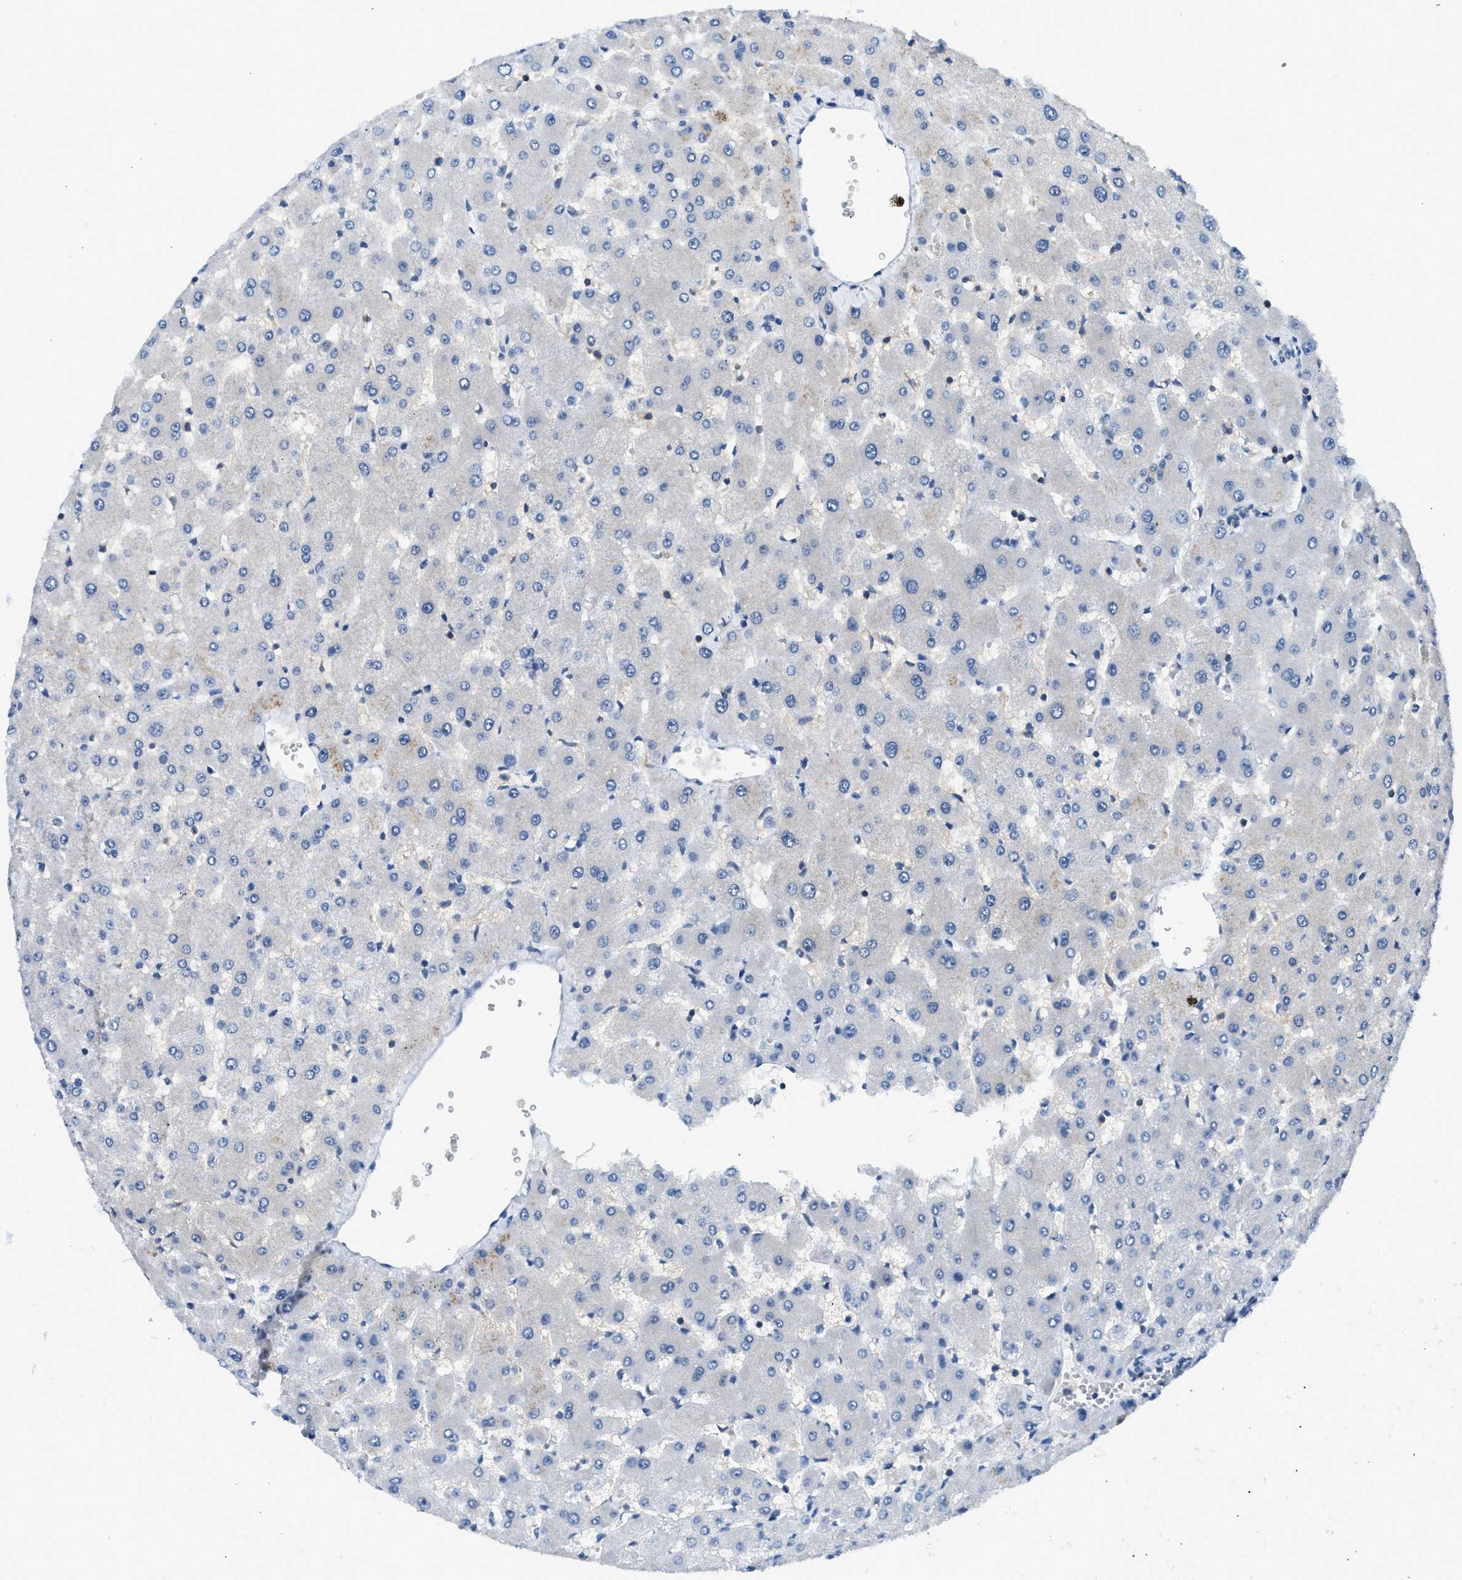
{"staining": {"intensity": "negative", "quantity": "none", "location": "none"}, "tissue": "liver", "cell_type": "Cholangiocytes", "image_type": "normal", "snomed": [{"axis": "morphology", "description": "Normal tissue, NOS"}, {"axis": "topography", "description": "Liver"}], "caption": "High magnification brightfield microscopy of unremarkable liver stained with DAB (3,3'-diaminobenzidine) (brown) and counterstained with hematoxylin (blue): cholangiocytes show no significant expression. (DAB (3,3'-diaminobenzidine) immunohistochemistry (IHC), high magnification).", "gene": "MTMR1", "patient": {"sex": "female", "age": 63}}